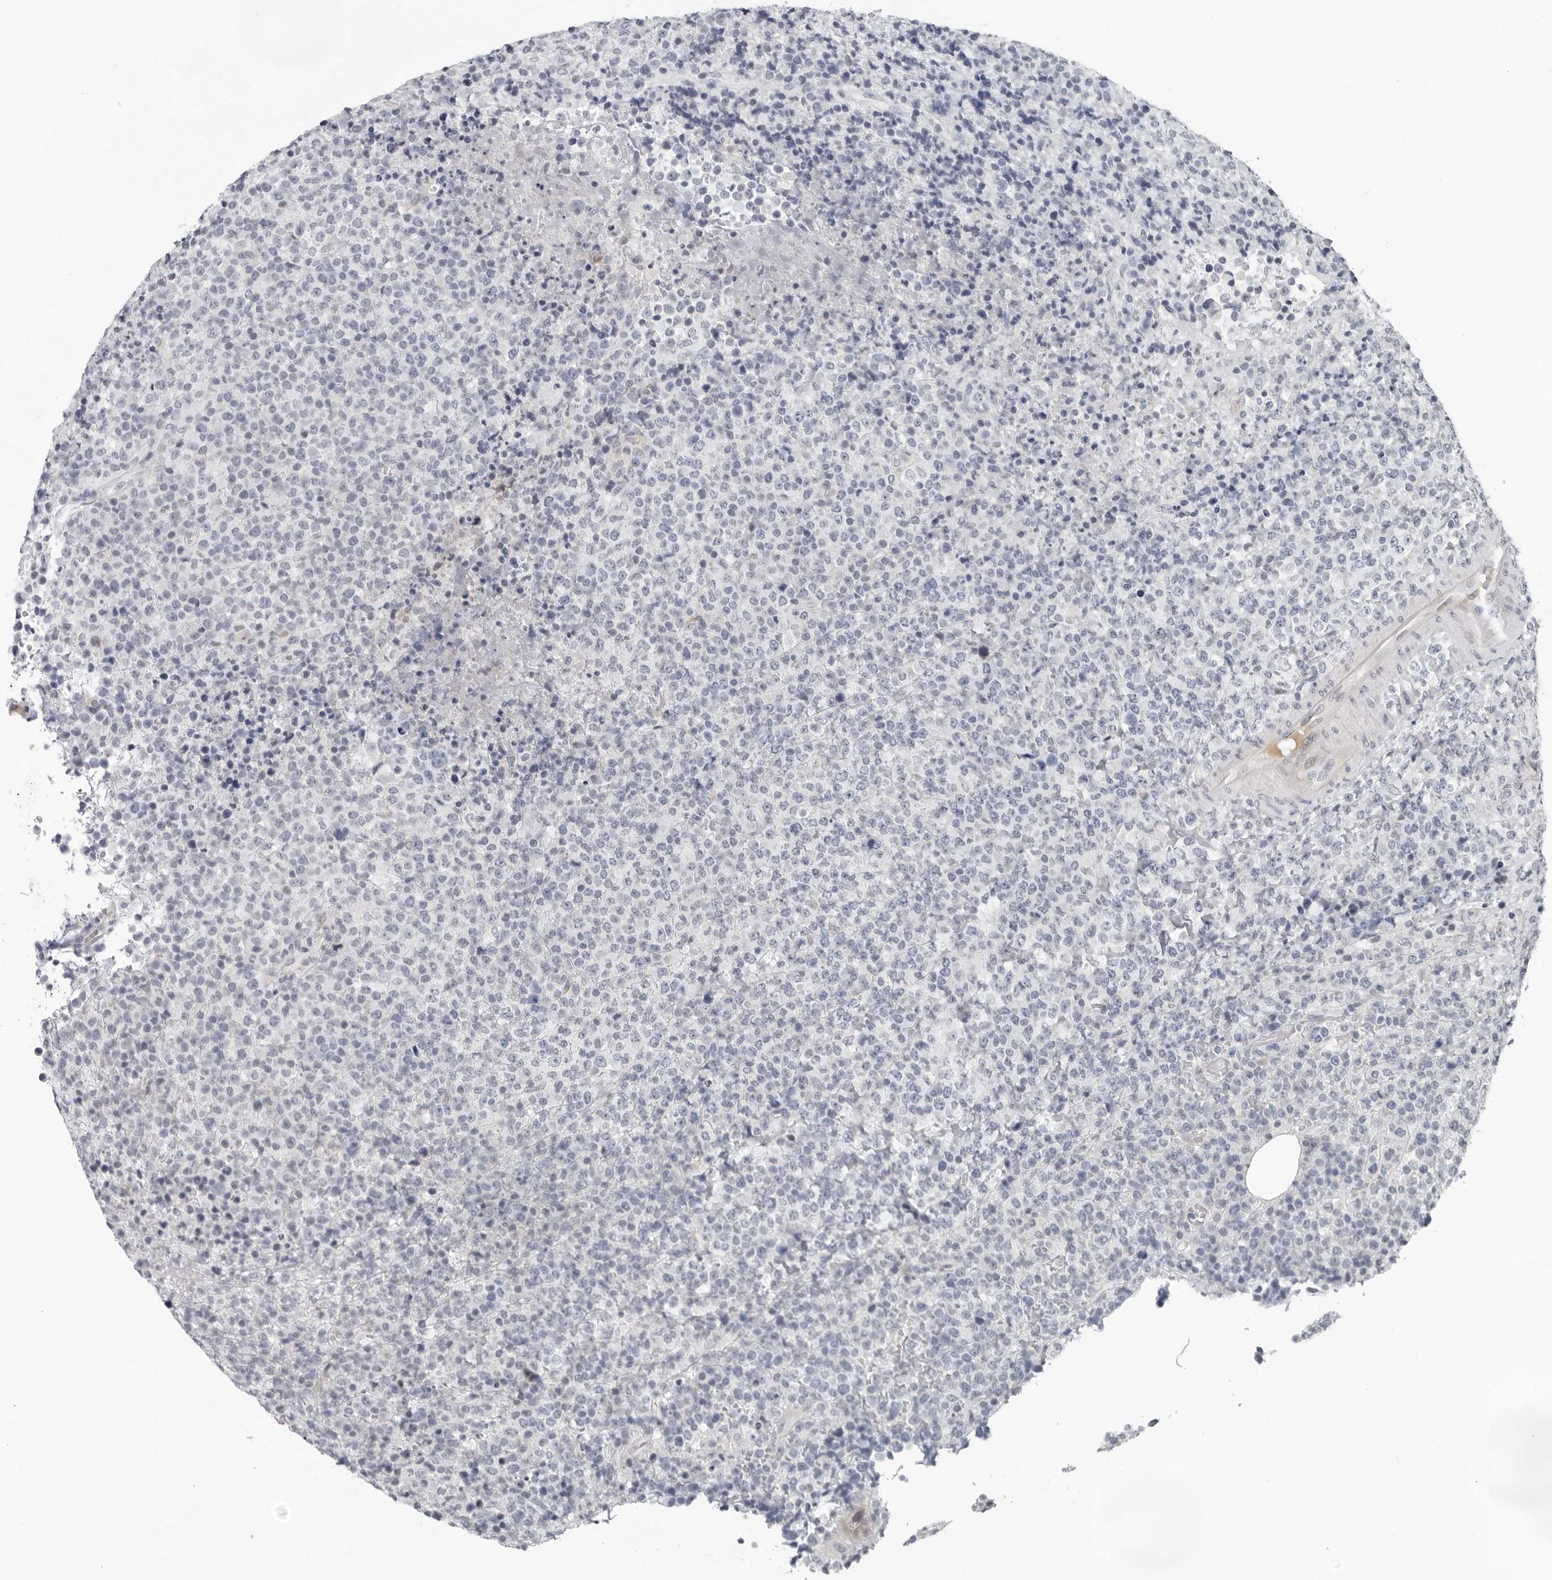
{"staining": {"intensity": "negative", "quantity": "none", "location": "none"}, "tissue": "lymphoma", "cell_type": "Tumor cells", "image_type": "cancer", "snomed": [{"axis": "morphology", "description": "Malignant lymphoma, non-Hodgkin's type, High grade"}, {"axis": "topography", "description": "Lymph node"}], "caption": "Immunohistochemical staining of human malignant lymphoma, non-Hodgkin's type (high-grade) exhibits no significant staining in tumor cells.", "gene": "CCDC28B", "patient": {"sex": "male", "age": 13}}